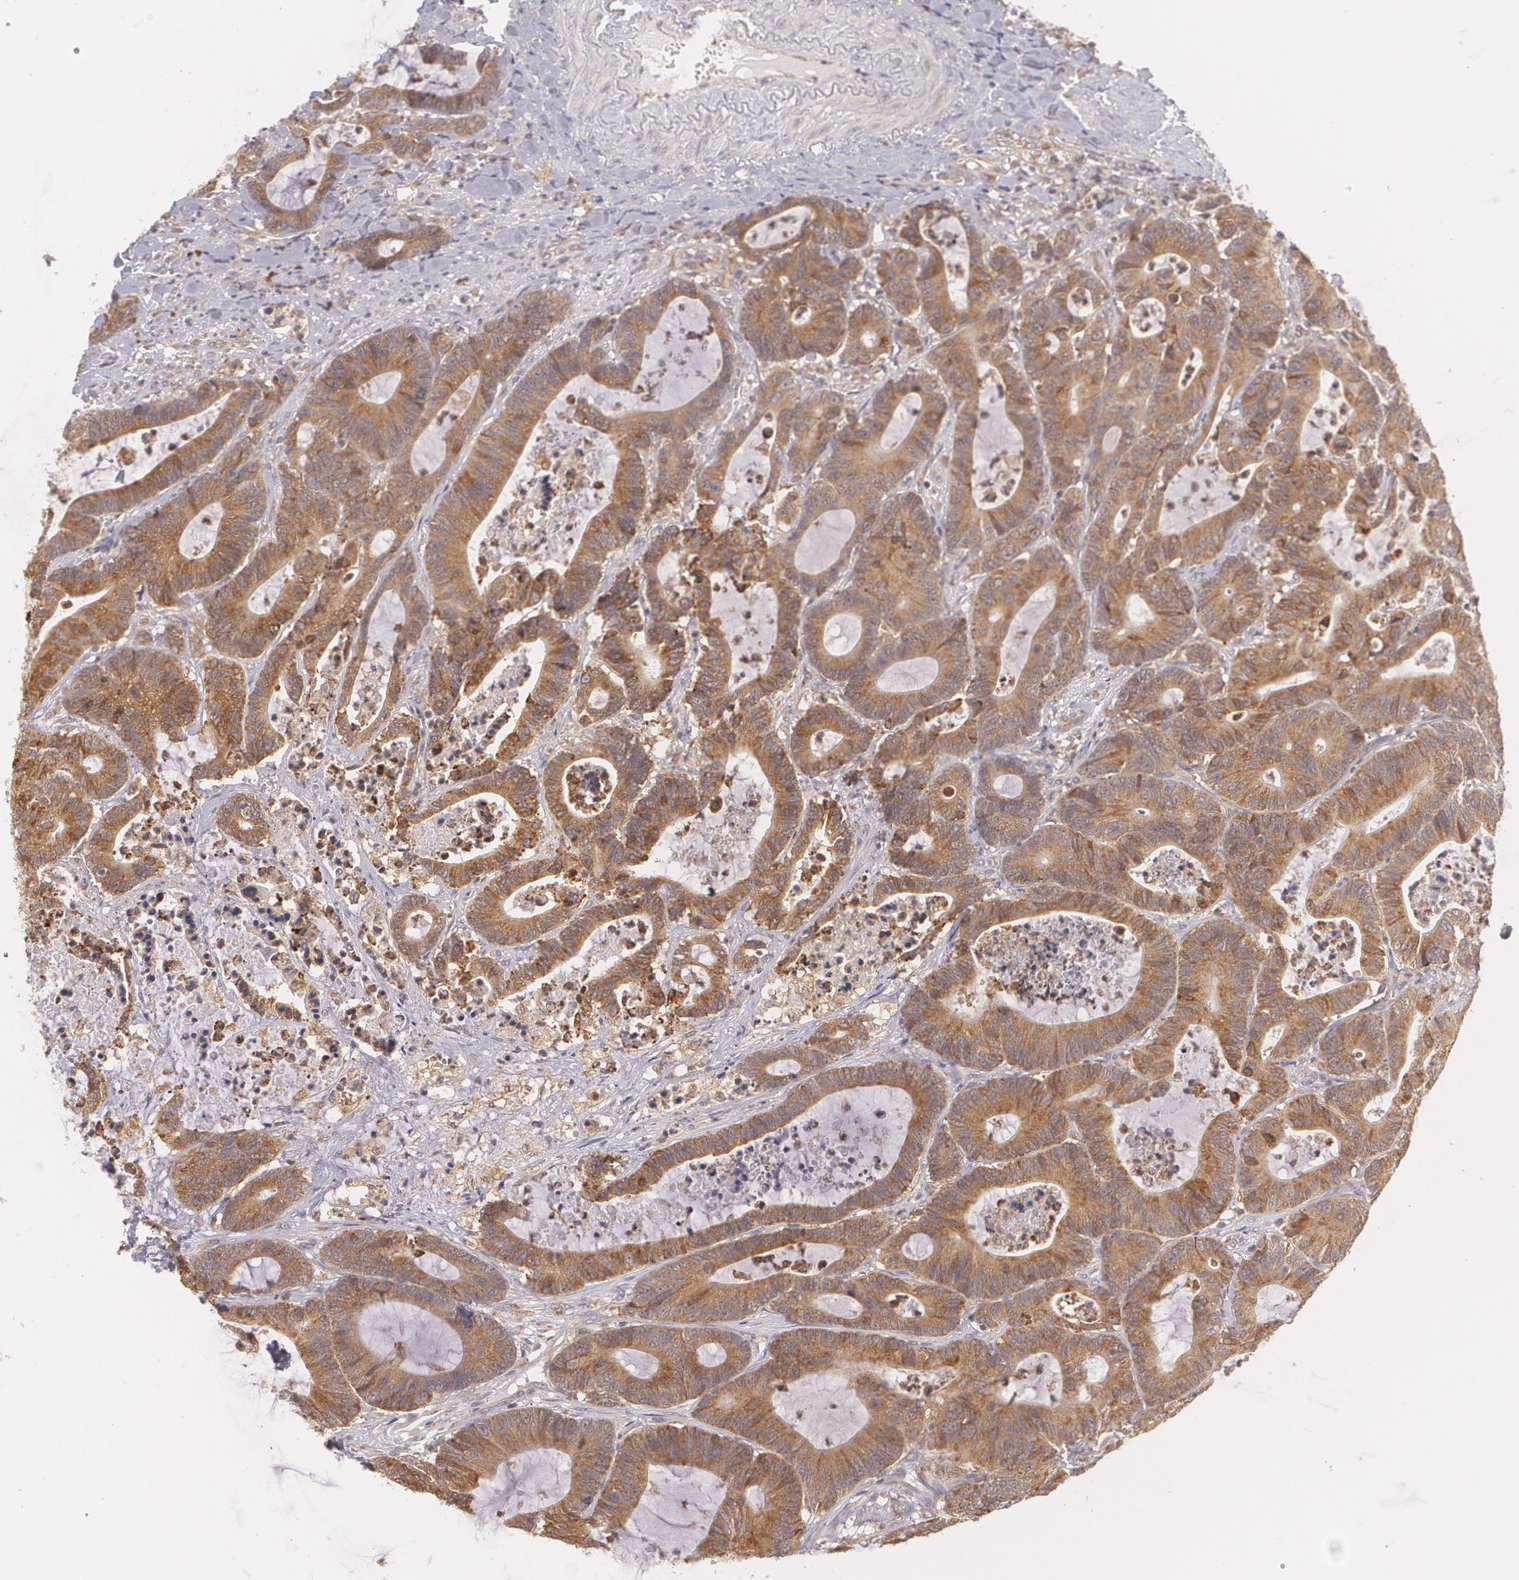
{"staining": {"intensity": "moderate", "quantity": ">75%", "location": "cytoplasmic/membranous"}, "tissue": "colorectal cancer", "cell_type": "Tumor cells", "image_type": "cancer", "snomed": [{"axis": "morphology", "description": "Adenocarcinoma, NOS"}, {"axis": "topography", "description": "Colon"}], "caption": "IHC of colorectal cancer demonstrates medium levels of moderate cytoplasmic/membranous positivity in about >75% of tumor cells. (DAB IHC with brightfield microscopy, high magnification).", "gene": "CCL17", "patient": {"sex": "female", "age": 84}}